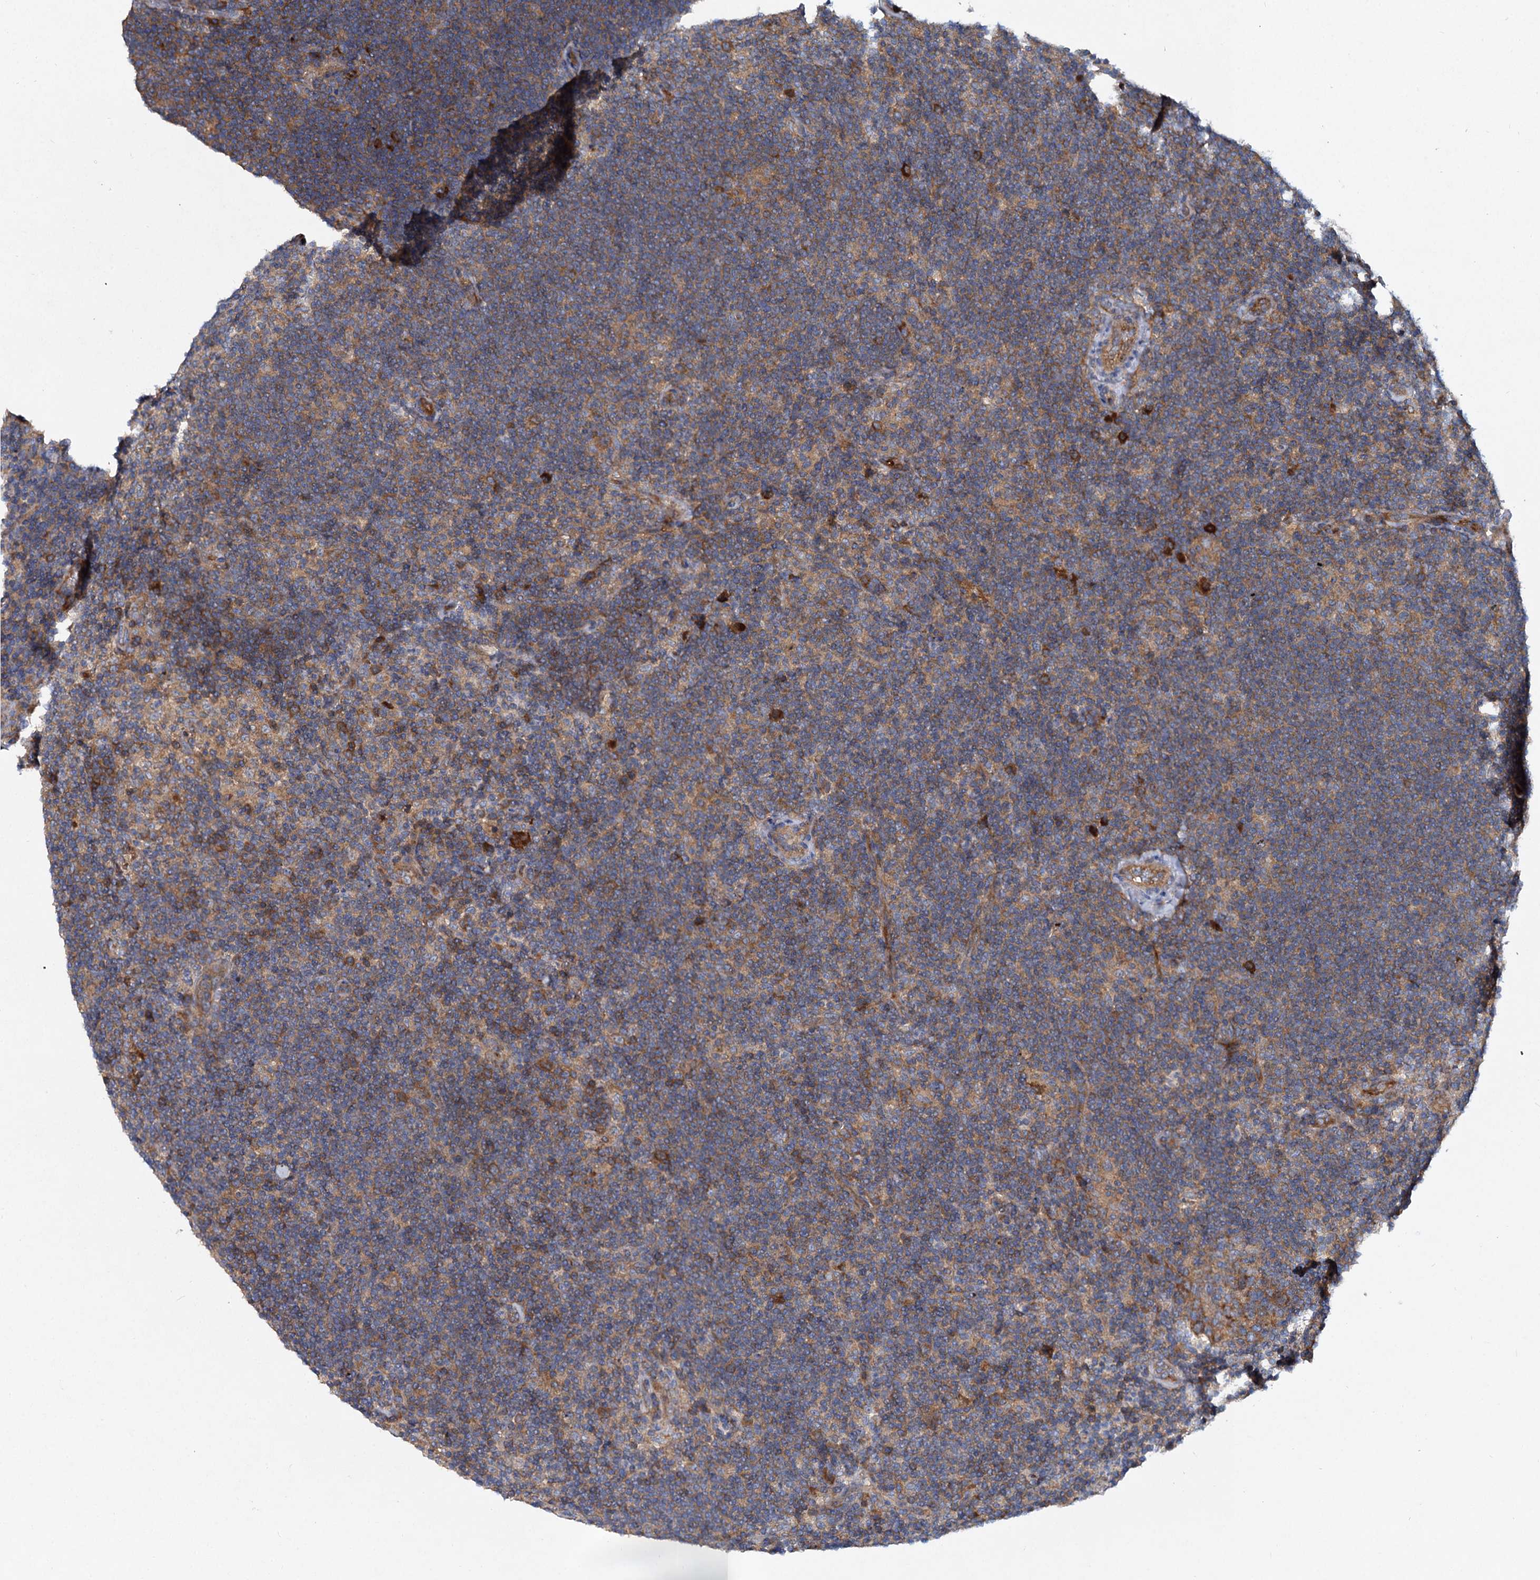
{"staining": {"intensity": "strong", "quantity": "25%-75%", "location": "cytoplasmic/membranous"}, "tissue": "lymphoma", "cell_type": "Tumor cells", "image_type": "cancer", "snomed": [{"axis": "morphology", "description": "Hodgkin's disease, NOS"}, {"axis": "topography", "description": "Lymph node"}], "caption": "The image shows a brown stain indicating the presence of a protein in the cytoplasmic/membranous of tumor cells in Hodgkin's disease. (DAB (3,3'-diaminobenzidine) = brown stain, brightfield microscopy at high magnification).", "gene": "ALKBH7", "patient": {"sex": "female", "age": 57}}